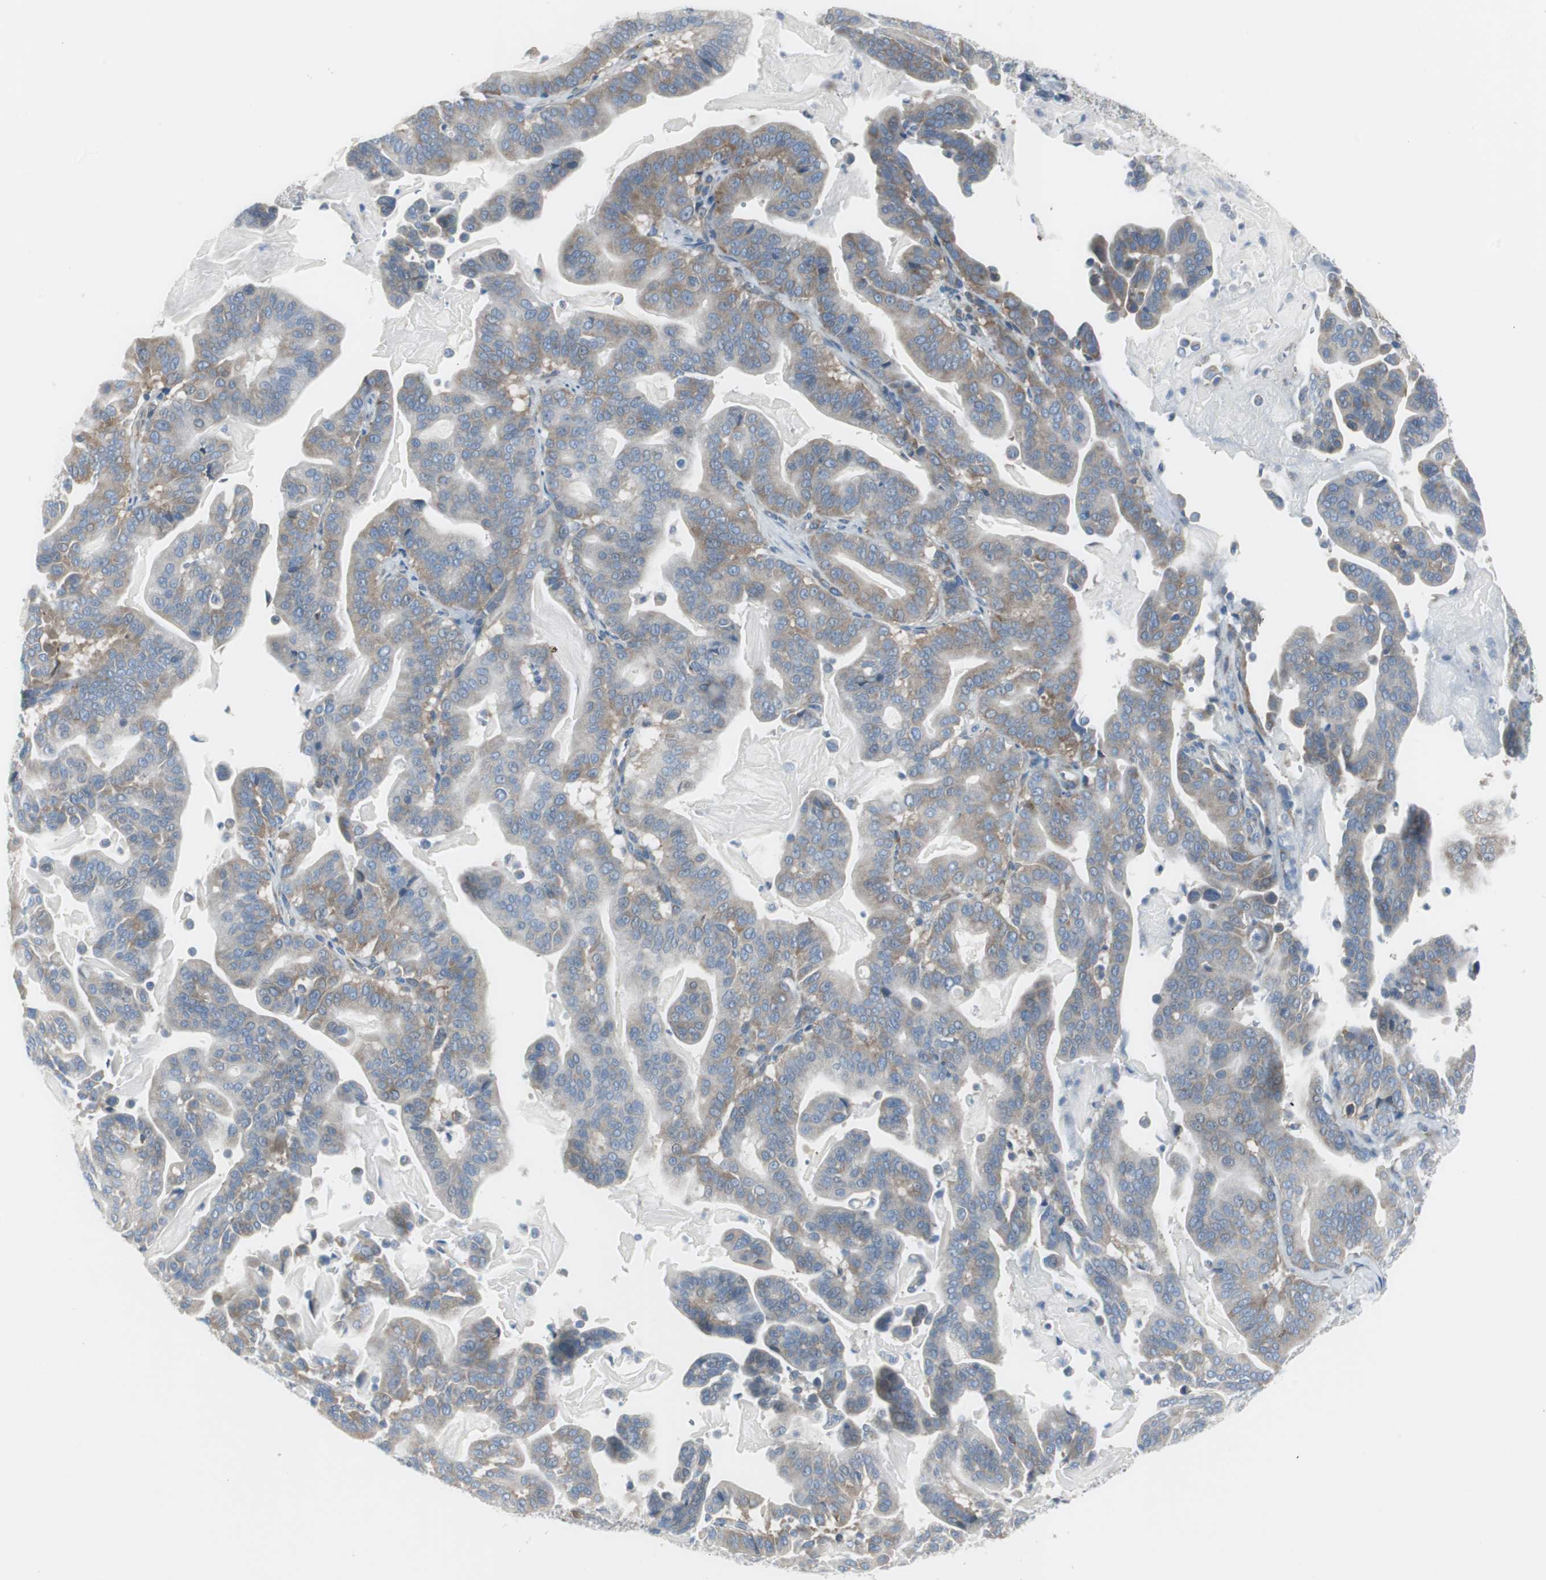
{"staining": {"intensity": "weak", "quantity": "25%-75%", "location": "cytoplasmic/membranous"}, "tissue": "pancreatic cancer", "cell_type": "Tumor cells", "image_type": "cancer", "snomed": [{"axis": "morphology", "description": "Adenocarcinoma, NOS"}, {"axis": "topography", "description": "Pancreas"}], "caption": "The immunohistochemical stain highlights weak cytoplasmic/membranous positivity in tumor cells of pancreatic cancer tissue. (DAB (3,3'-diaminobenzidine) = brown stain, brightfield microscopy at high magnification).", "gene": "RPS12", "patient": {"sex": "male", "age": 63}}